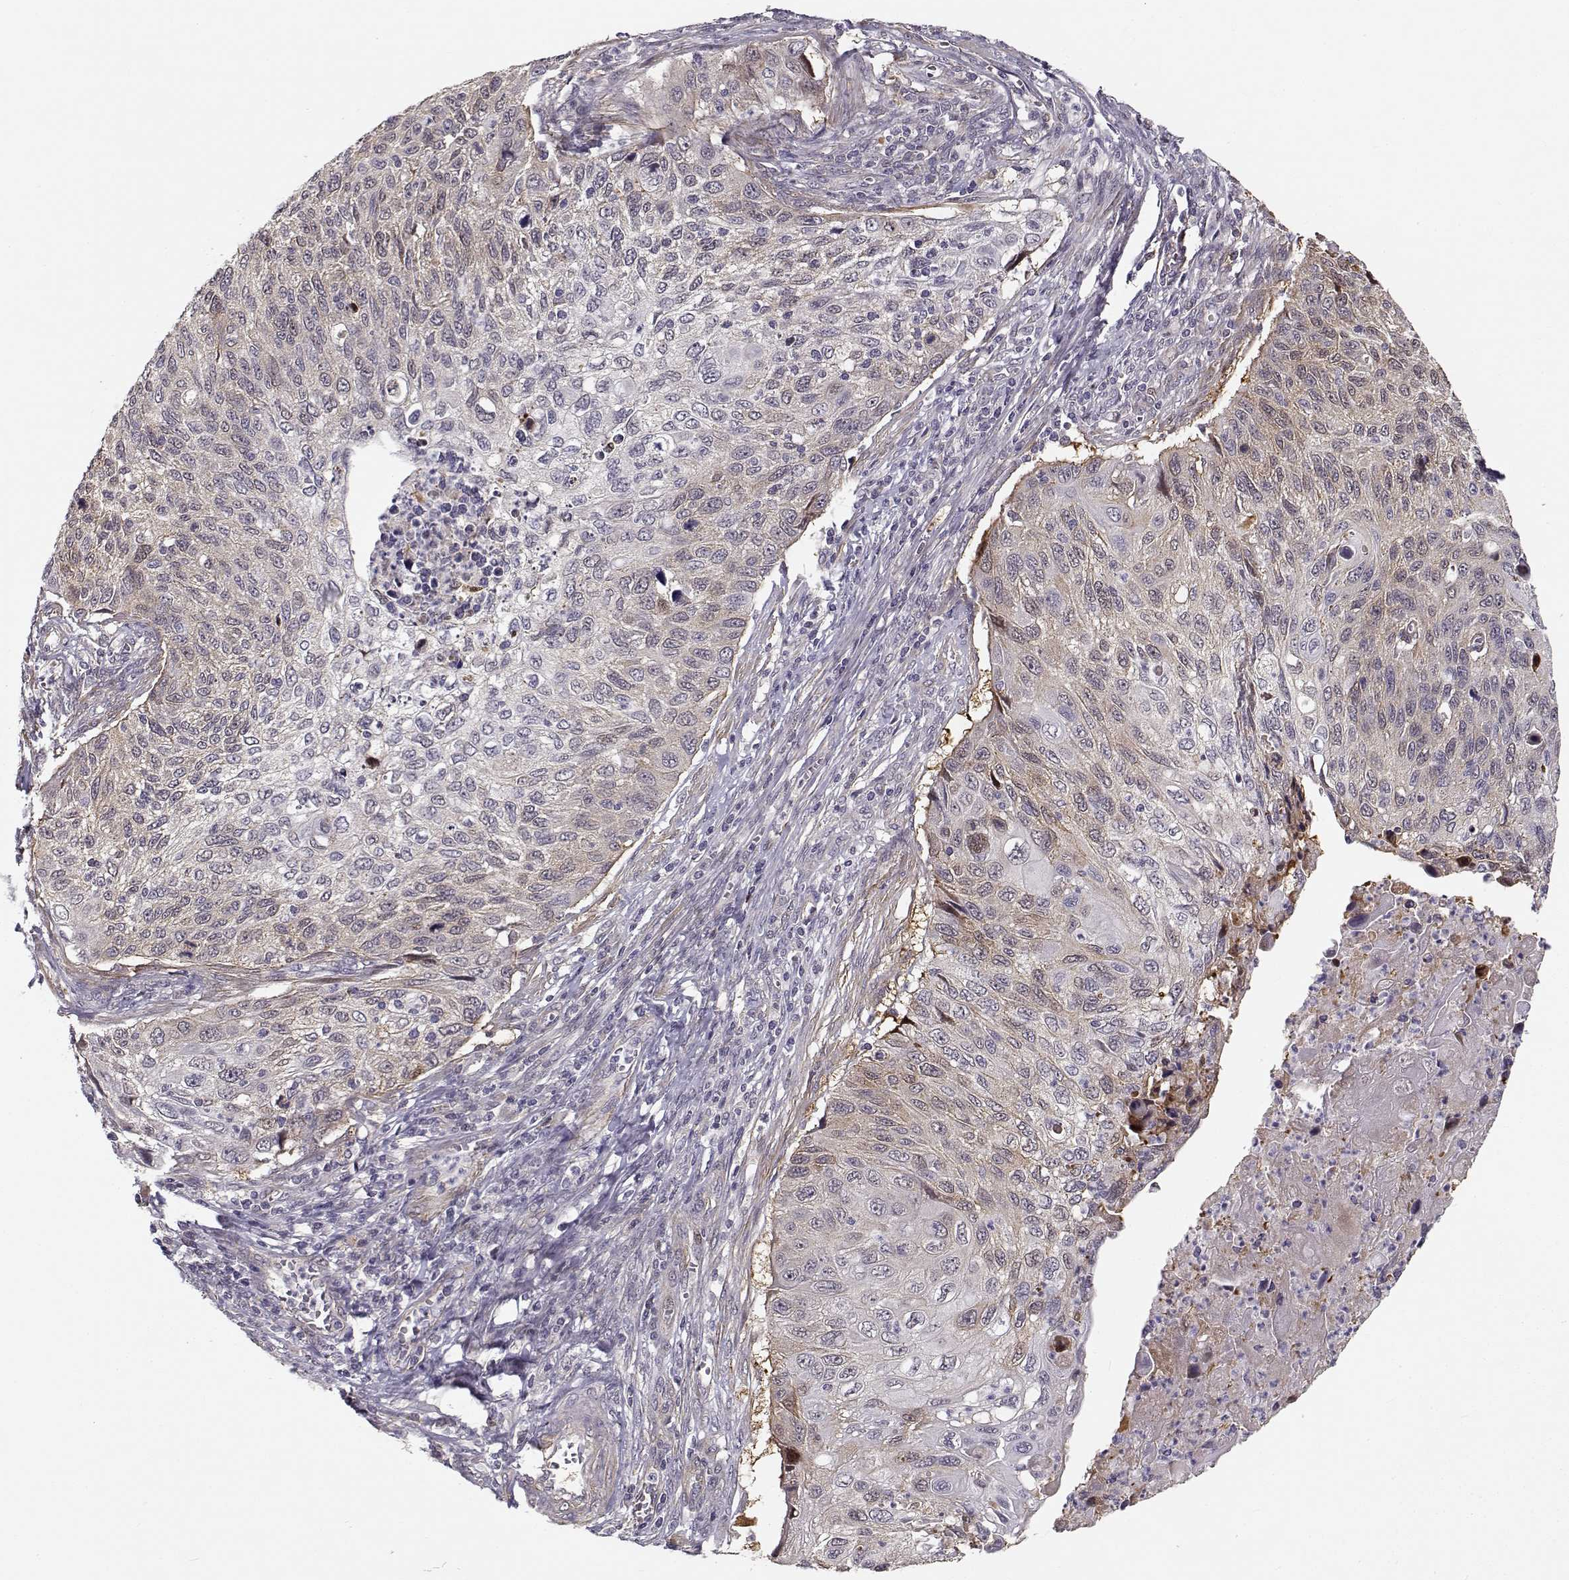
{"staining": {"intensity": "weak", "quantity": "<25%", "location": "cytoplasmic/membranous"}, "tissue": "cervical cancer", "cell_type": "Tumor cells", "image_type": "cancer", "snomed": [{"axis": "morphology", "description": "Squamous cell carcinoma, NOS"}, {"axis": "topography", "description": "Cervix"}], "caption": "Immunohistochemical staining of human cervical cancer reveals no significant expression in tumor cells.", "gene": "RGS9BP", "patient": {"sex": "female", "age": 70}}